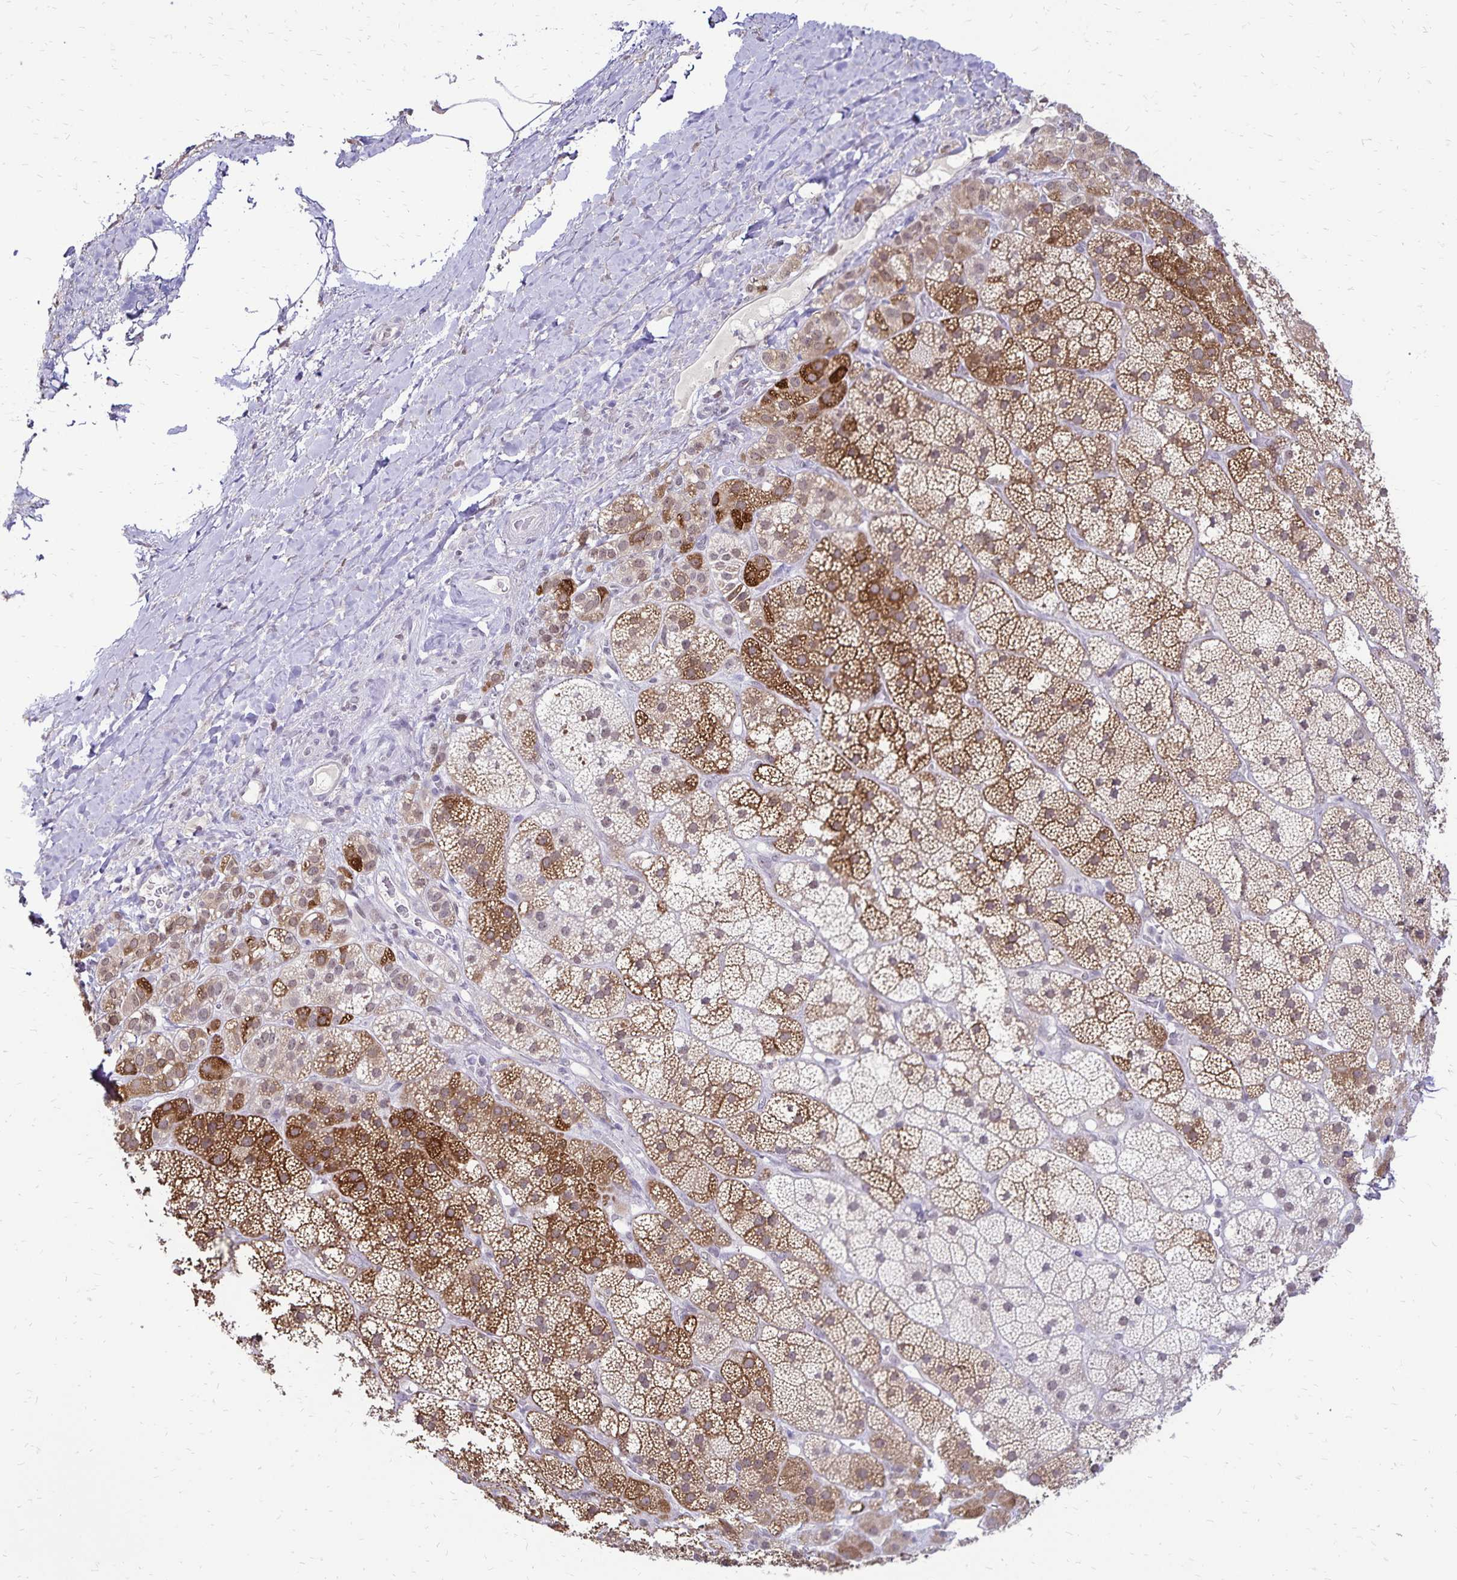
{"staining": {"intensity": "moderate", "quantity": "25%-75%", "location": "cytoplasmic/membranous"}, "tissue": "adrenal gland", "cell_type": "Glandular cells", "image_type": "normal", "snomed": [{"axis": "morphology", "description": "Normal tissue, NOS"}, {"axis": "topography", "description": "Adrenal gland"}], "caption": "IHC (DAB) staining of unremarkable human adrenal gland displays moderate cytoplasmic/membranous protein expression in approximately 25%-75% of glandular cells. (brown staining indicates protein expression, while blue staining denotes nuclei).", "gene": "POLB", "patient": {"sex": "male", "age": 57}}